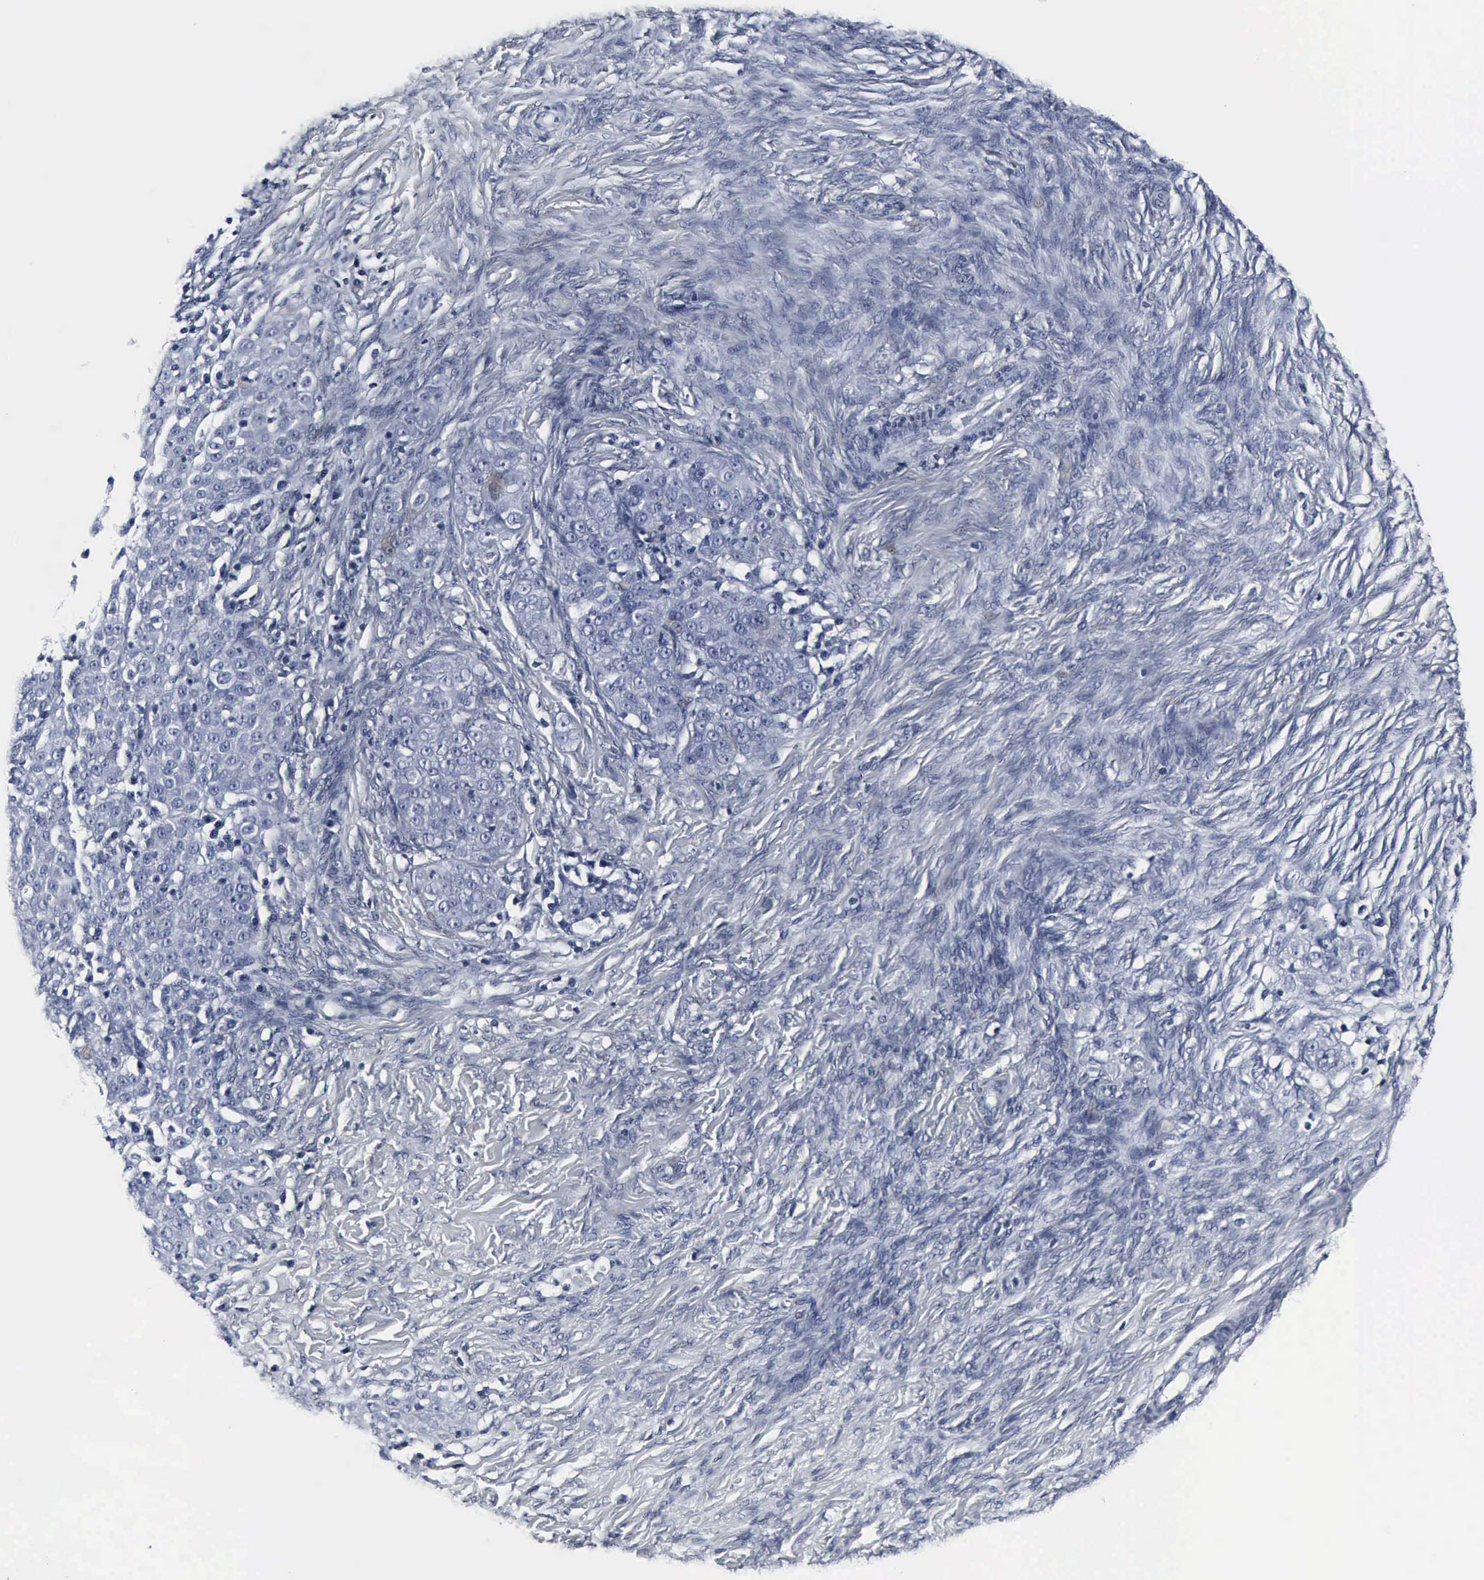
{"staining": {"intensity": "negative", "quantity": "none", "location": "none"}, "tissue": "ovarian cancer", "cell_type": "Tumor cells", "image_type": "cancer", "snomed": [{"axis": "morphology", "description": "Normal tissue, NOS"}, {"axis": "morphology", "description": "Cystadenocarcinoma, serous, NOS"}, {"axis": "topography", "description": "Ovary"}], "caption": "Tumor cells are negative for protein expression in human ovarian cancer (serous cystadenocarcinoma). The staining was performed using DAB (3,3'-diaminobenzidine) to visualize the protein expression in brown, while the nuclei were stained in blue with hematoxylin (Magnification: 20x).", "gene": "SNAP25", "patient": {"sex": "female", "age": 62}}